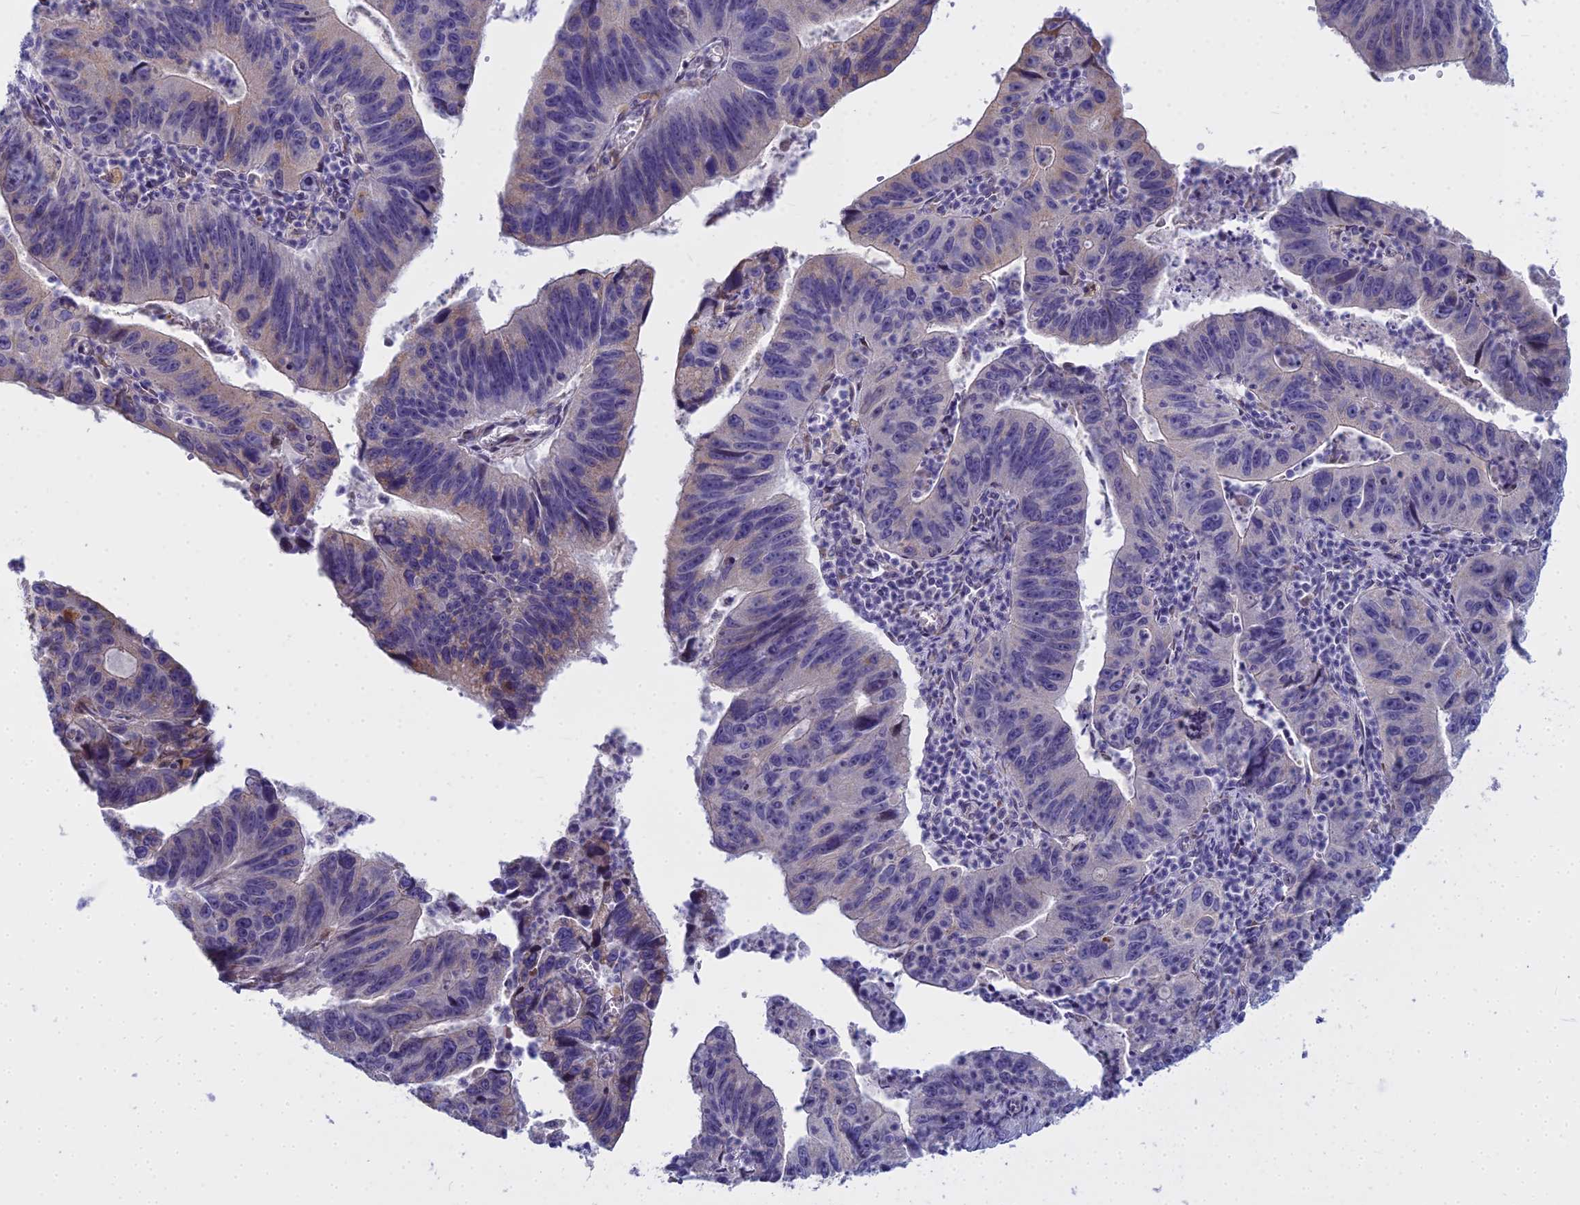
{"staining": {"intensity": "weak", "quantity": "<25%", "location": "cytoplasmic/membranous"}, "tissue": "stomach cancer", "cell_type": "Tumor cells", "image_type": "cancer", "snomed": [{"axis": "morphology", "description": "Adenocarcinoma, NOS"}, {"axis": "topography", "description": "Stomach"}], "caption": "The histopathology image displays no significant staining in tumor cells of adenocarcinoma (stomach). The staining was performed using DAB (3,3'-diaminobenzidine) to visualize the protein expression in brown, while the nuclei were stained in blue with hematoxylin (Magnification: 20x).", "gene": "WDPCP", "patient": {"sex": "male", "age": 59}}